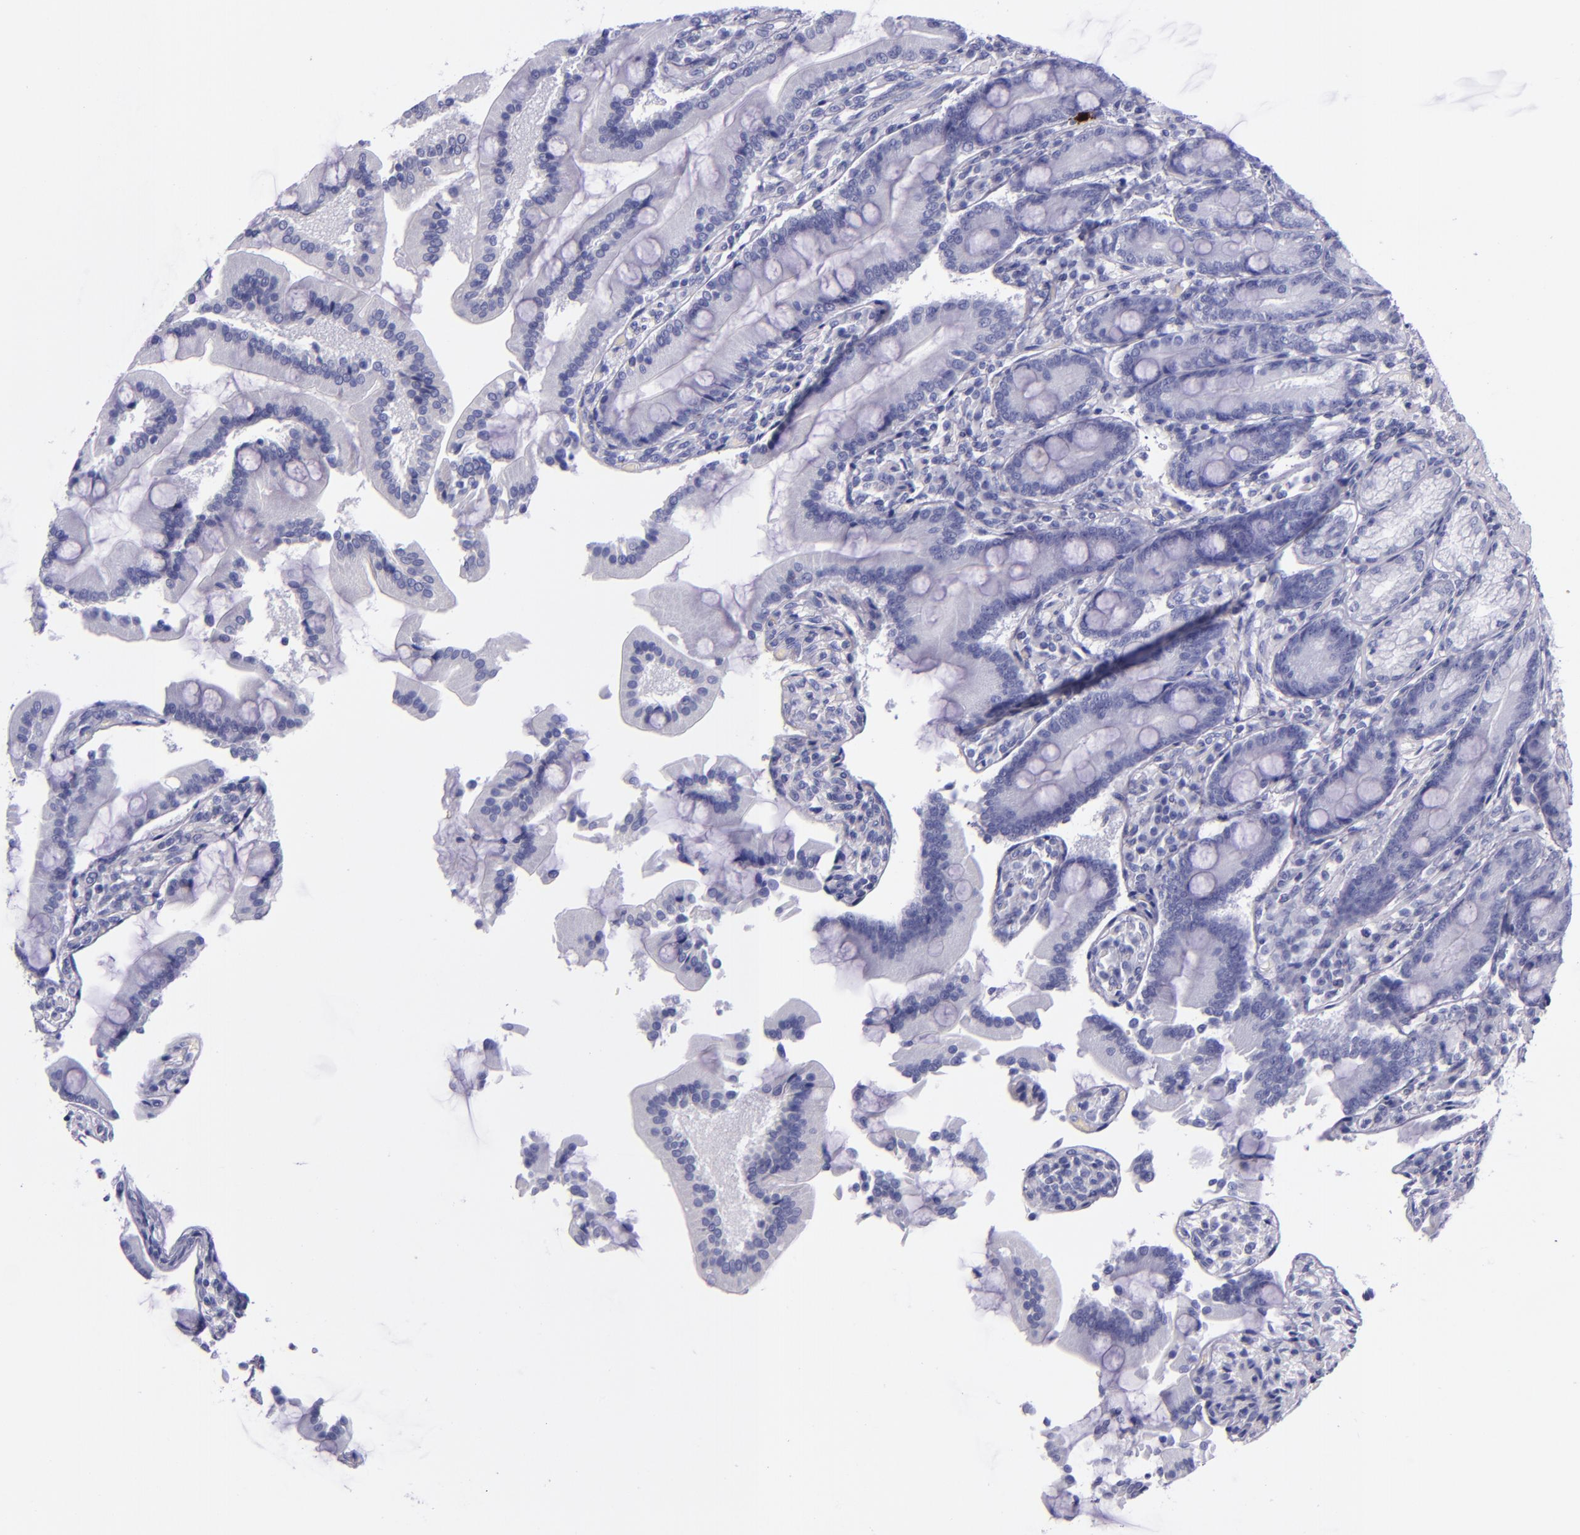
{"staining": {"intensity": "negative", "quantity": "none", "location": "none"}, "tissue": "duodenum", "cell_type": "Glandular cells", "image_type": "normal", "snomed": [{"axis": "morphology", "description": "Normal tissue, NOS"}, {"axis": "topography", "description": "Duodenum"}], "caption": "DAB (3,3'-diaminobenzidine) immunohistochemical staining of unremarkable duodenum demonstrates no significant expression in glandular cells. (Brightfield microscopy of DAB immunohistochemistry (IHC) at high magnification).", "gene": "LAG3", "patient": {"sex": "female", "age": 64}}